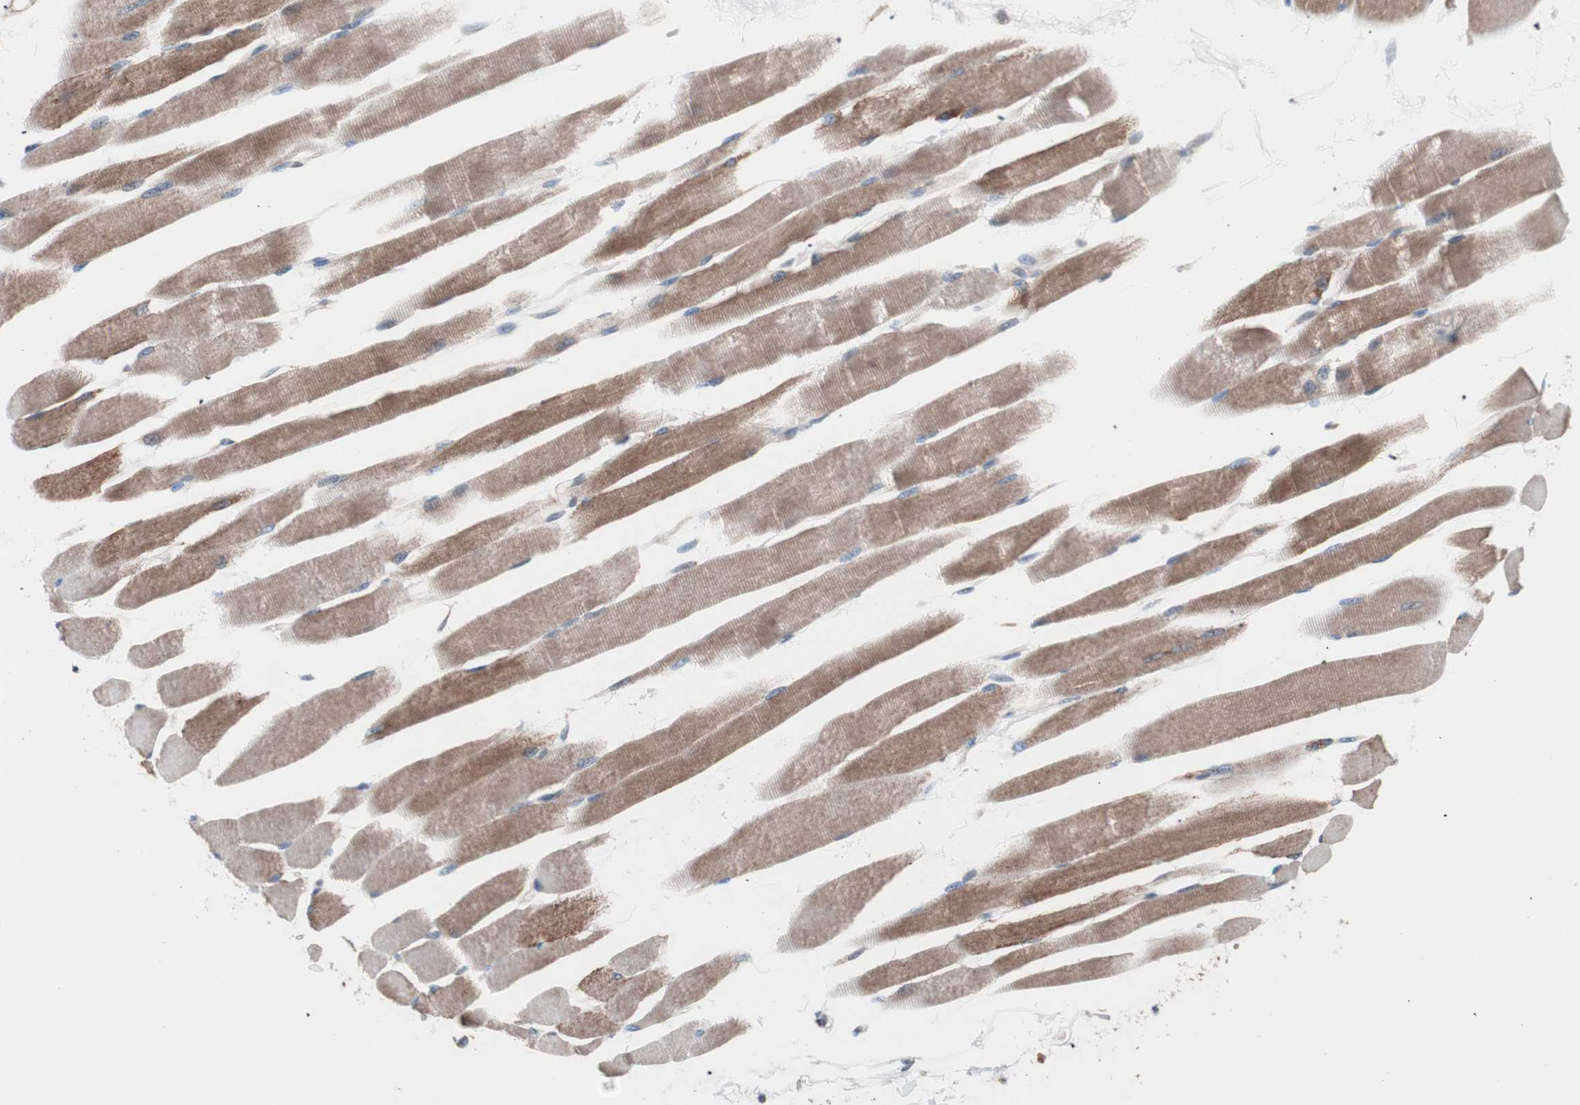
{"staining": {"intensity": "moderate", "quantity": ">75%", "location": "cytoplasmic/membranous"}, "tissue": "skeletal muscle", "cell_type": "Myocytes", "image_type": "normal", "snomed": [{"axis": "morphology", "description": "Normal tissue, NOS"}, {"axis": "topography", "description": "Skeletal muscle"}, {"axis": "topography", "description": "Peripheral nerve tissue"}], "caption": "Unremarkable skeletal muscle shows moderate cytoplasmic/membranous staining in about >75% of myocytes.", "gene": "CTTNBP2NL", "patient": {"sex": "female", "age": 84}}